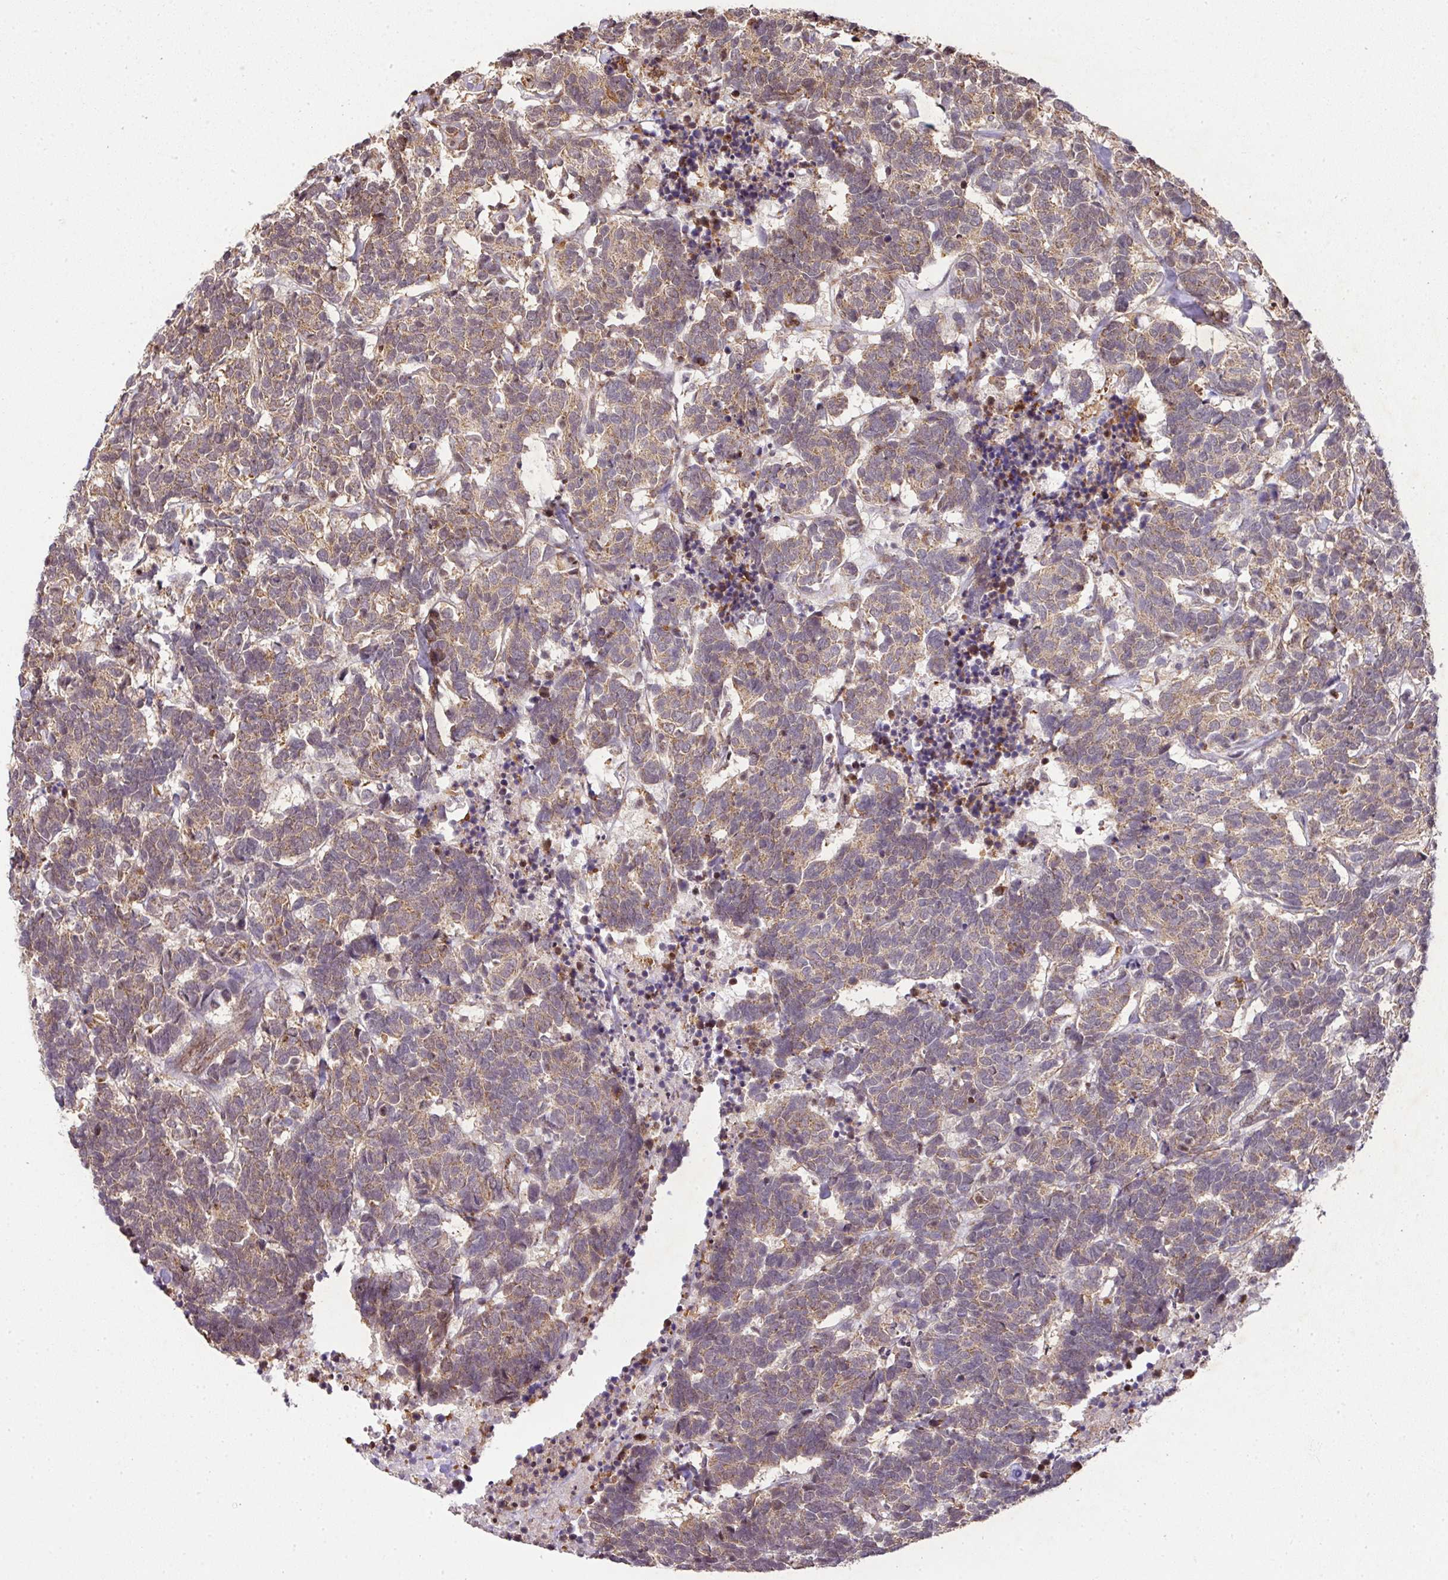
{"staining": {"intensity": "moderate", "quantity": ">75%", "location": "cytoplasmic/membranous"}, "tissue": "carcinoid", "cell_type": "Tumor cells", "image_type": "cancer", "snomed": [{"axis": "morphology", "description": "Carcinoma, NOS"}, {"axis": "morphology", "description": "Carcinoid, malignant, NOS"}, {"axis": "topography", "description": "Urinary bladder"}], "caption": "Carcinoma stained for a protein (brown) reveals moderate cytoplasmic/membranous positive positivity in about >75% of tumor cells.", "gene": "PLK1", "patient": {"sex": "male", "age": 57}}